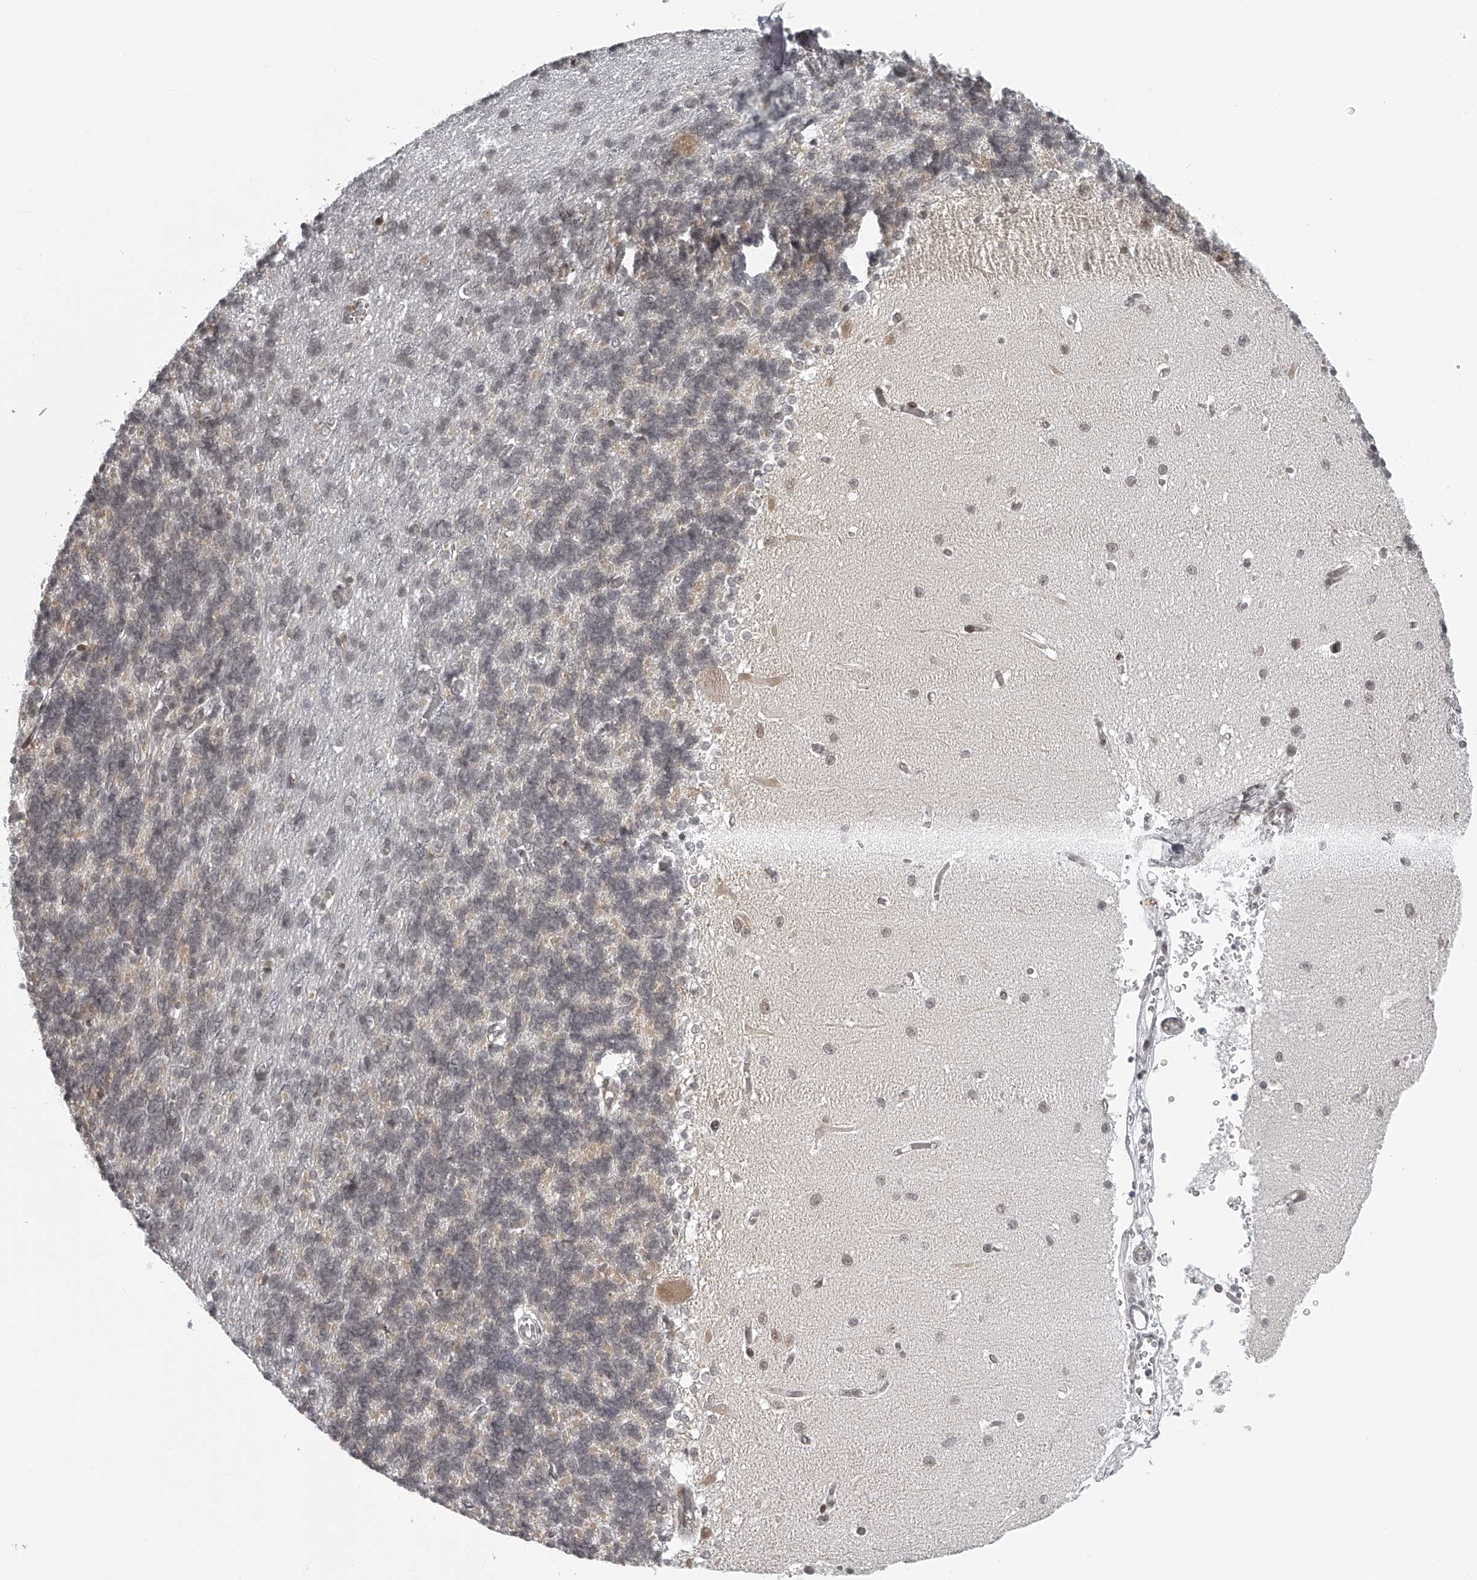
{"staining": {"intensity": "negative", "quantity": "none", "location": "none"}, "tissue": "cerebellum", "cell_type": "Cells in granular layer", "image_type": "normal", "snomed": [{"axis": "morphology", "description": "Normal tissue, NOS"}, {"axis": "topography", "description": "Cerebellum"}], "caption": "Immunohistochemistry (IHC) micrograph of normal cerebellum: human cerebellum stained with DAB (3,3'-diaminobenzidine) reveals no significant protein expression in cells in granular layer.", "gene": "ODF2L", "patient": {"sex": "male", "age": 37}}